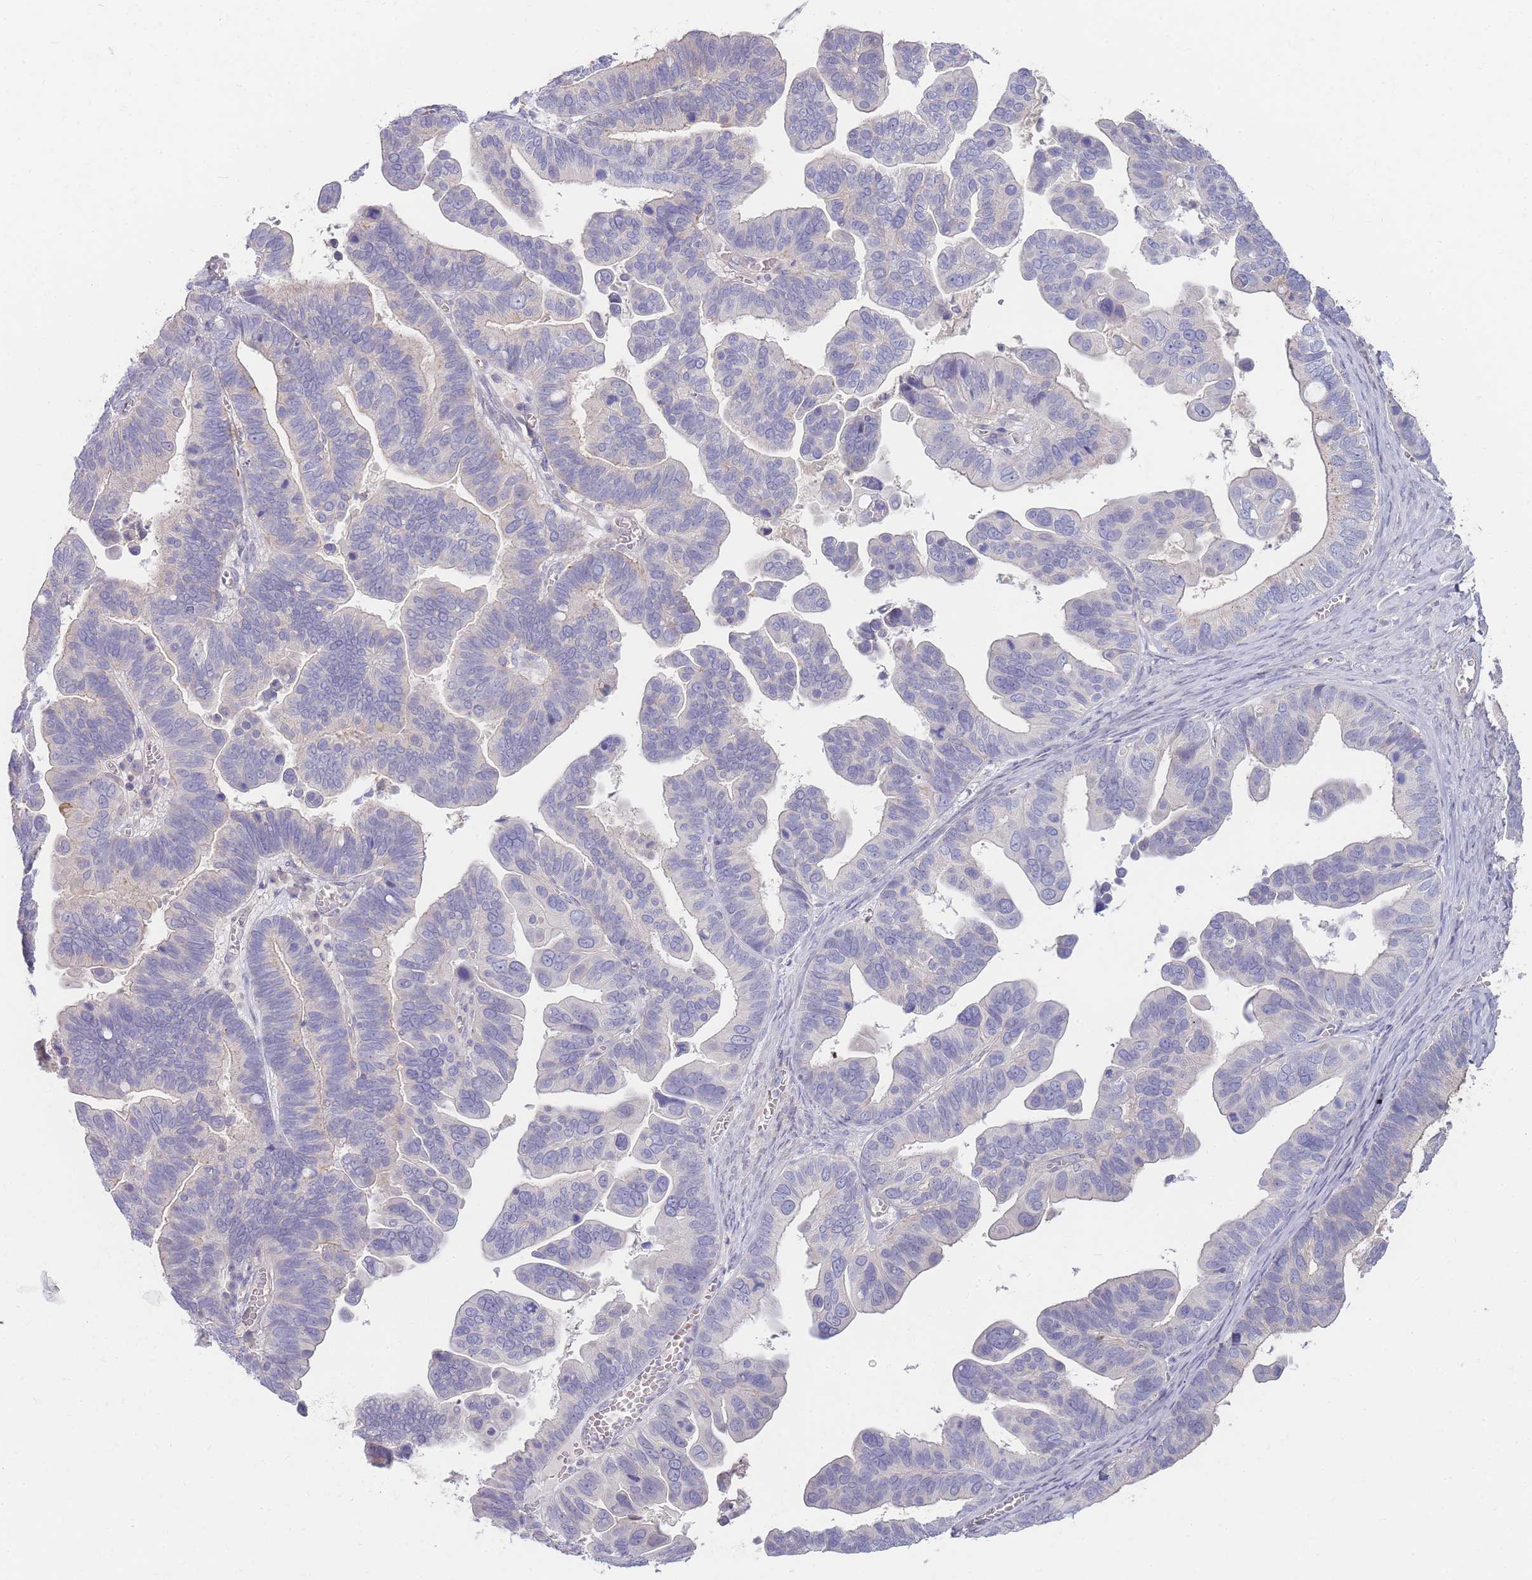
{"staining": {"intensity": "negative", "quantity": "none", "location": "none"}, "tissue": "ovarian cancer", "cell_type": "Tumor cells", "image_type": "cancer", "snomed": [{"axis": "morphology", "description": "Cystadenocarcinoma, serous, NOS"}, {"axis": "topography", "description": "Ovary"}], "caption": "Immunohistochemistry of human ovarian cancer (serous cystadenocarcinoma) displays no expression in tumor cells. (DAB IHC with hematoxylin counter stain).", "gene": "SPHKAP", "patient": {"sex": "female", "age": 56}}